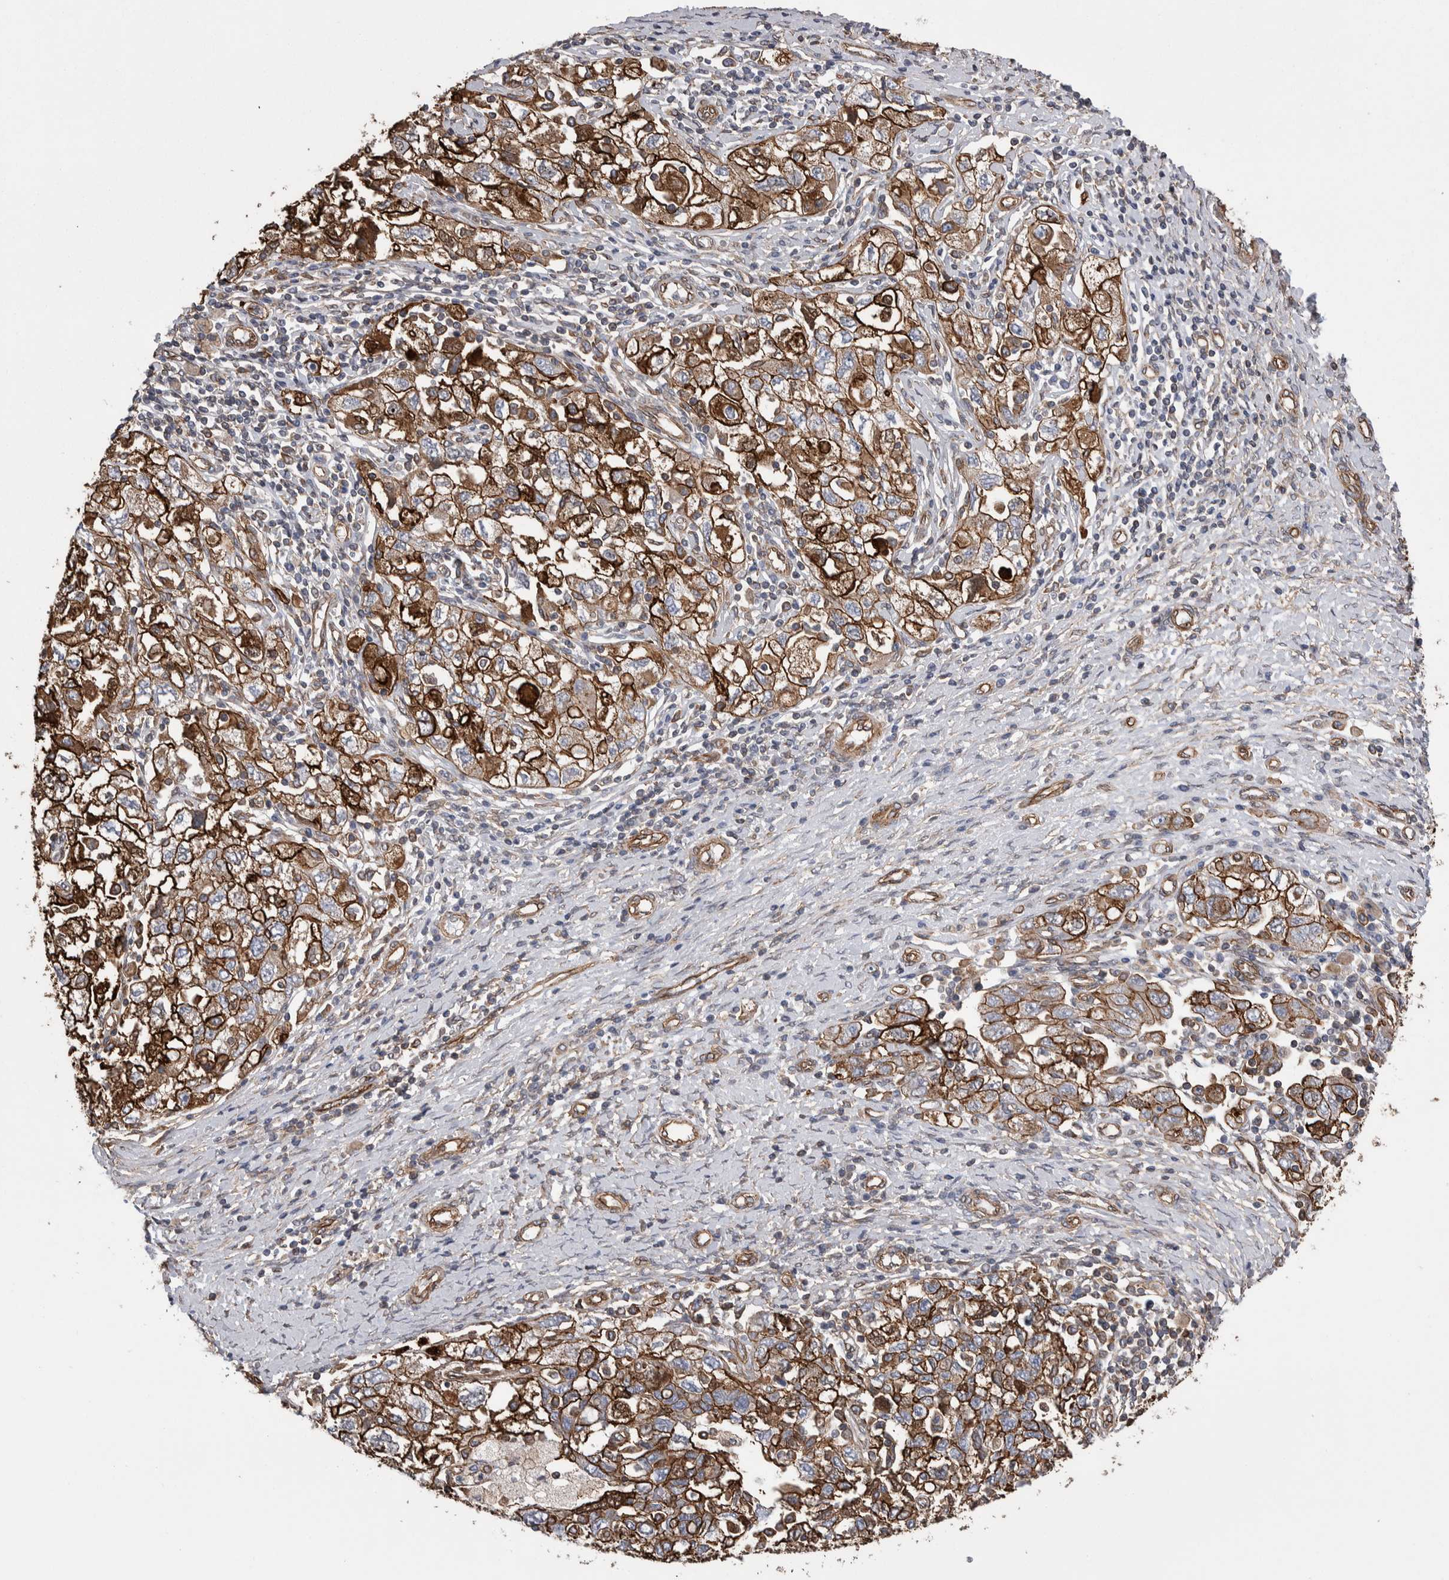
{"staining": {"intensity": "strong", "quantity": ">75%", "location": "cytoplasmic/membranous"}, "tissue": "ovarian cancer", "cell_type": "Tumor cells", "image_type": "cancer", "snomed": [{"axis": "morphology", "description": "Carcinoma, NOS"}, {"axis": "morphology", "description": "Cystadenocarcinoma, serous, NOS"}, {"axis": "topography", "description": "Ovary"}], "caption": "High-power microscopy captured an IHC histopathology image of ovarian cancer, revealing strong cytoplasmic/membranous positivity in approximately >75% of tumor cells. The protein of interest is shown in brown color, while the nuclei are stained blue.", "gene": "KIF12", "patient": {"sex": "female", "age": 69}}